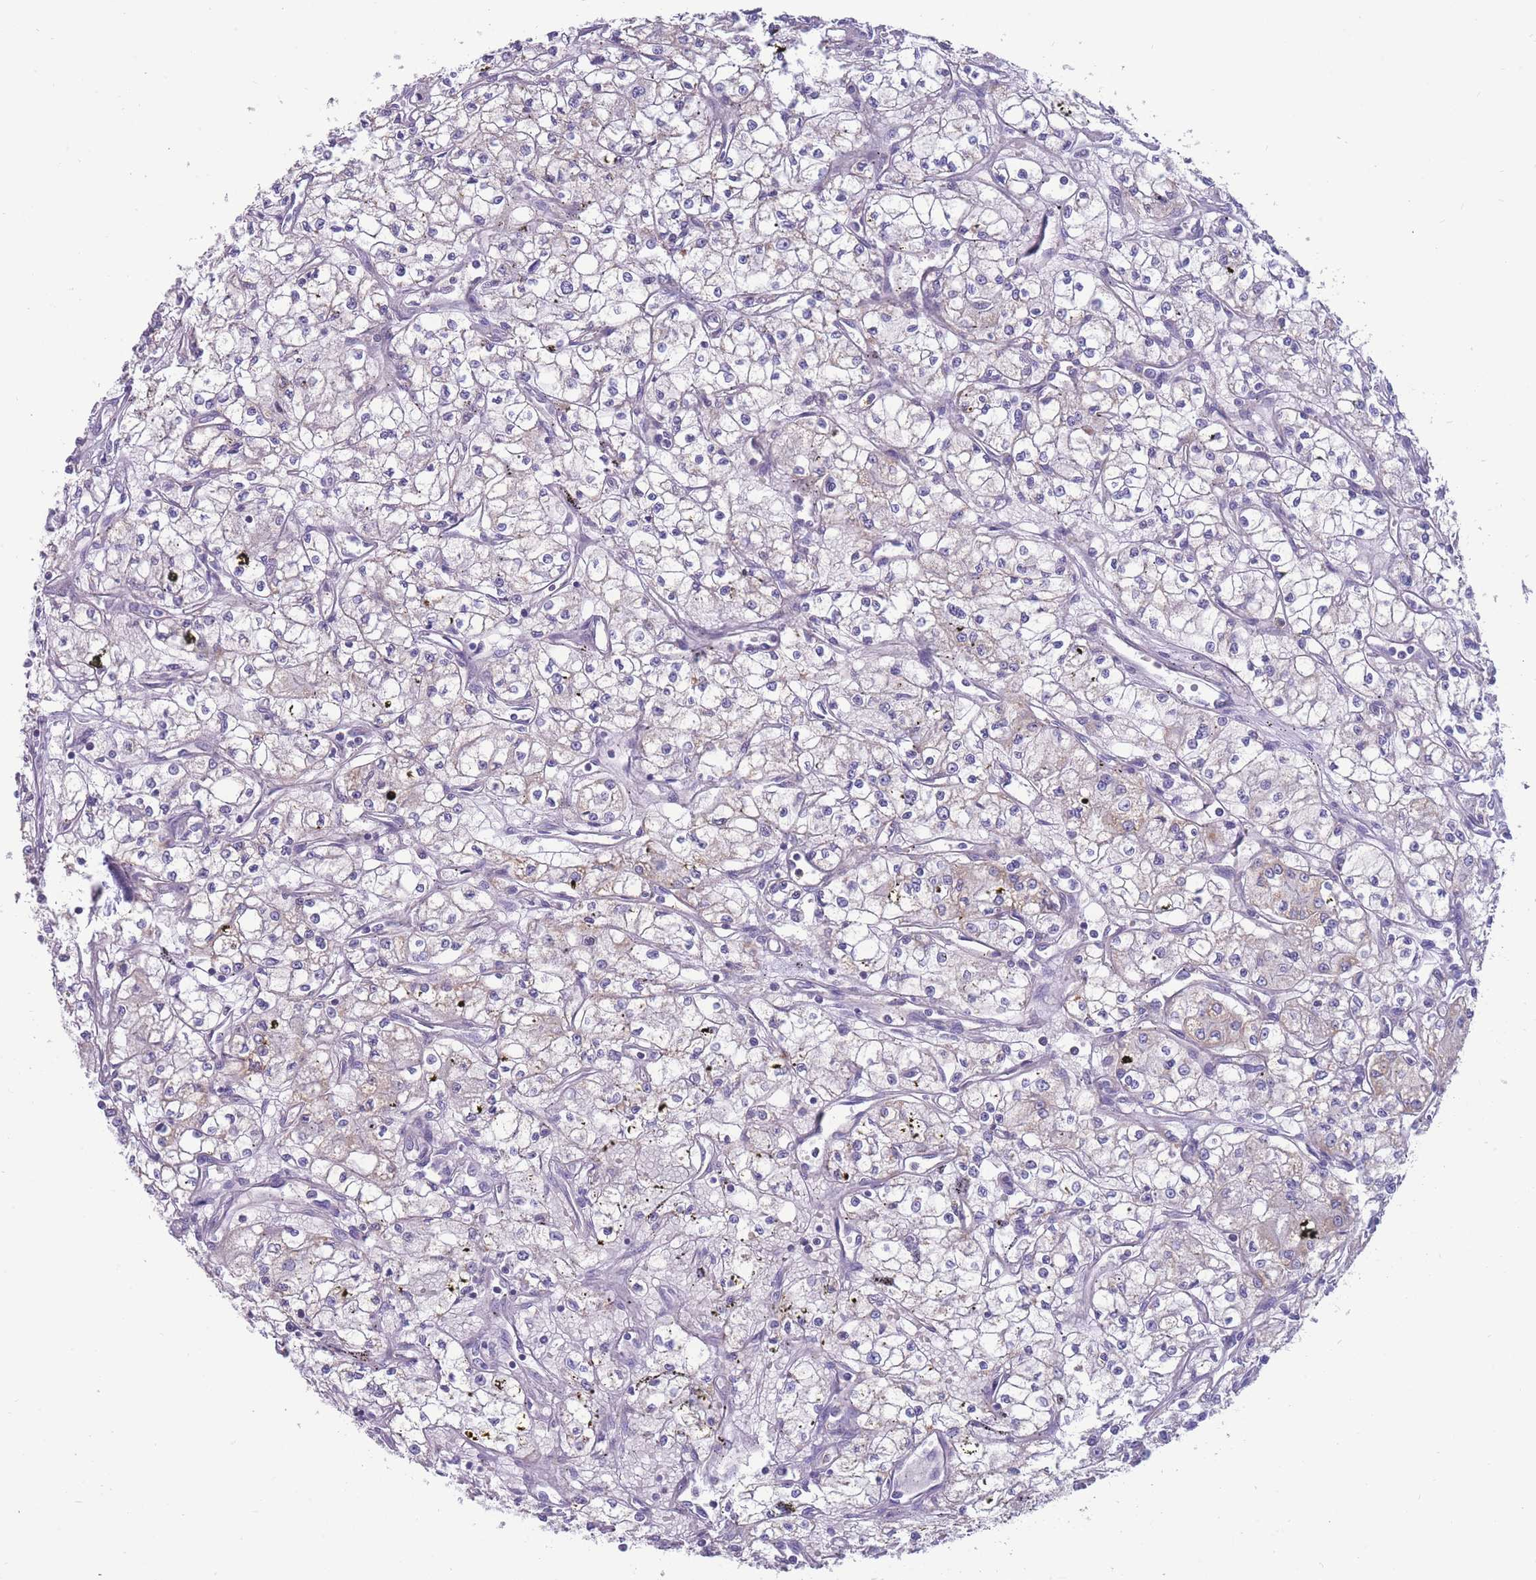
{"staining": {"intensity": "negative", "quantity": "none", "location": "none"}, "tissue": "renal cancer", "cell_type": "Tumor cells", "image_type": "cancer", "snomed": [{"axis": "morphology", "description": "Adenocarcinoma, NOS"}, {"axis": "topography", "description": "Kidney"}], "caption": "A micrograph of human adenocarcinoma (renal) is negative for staining in tumor cells.", "gene": "INTS2", "patient": {"sex": "male", "age": 59}}